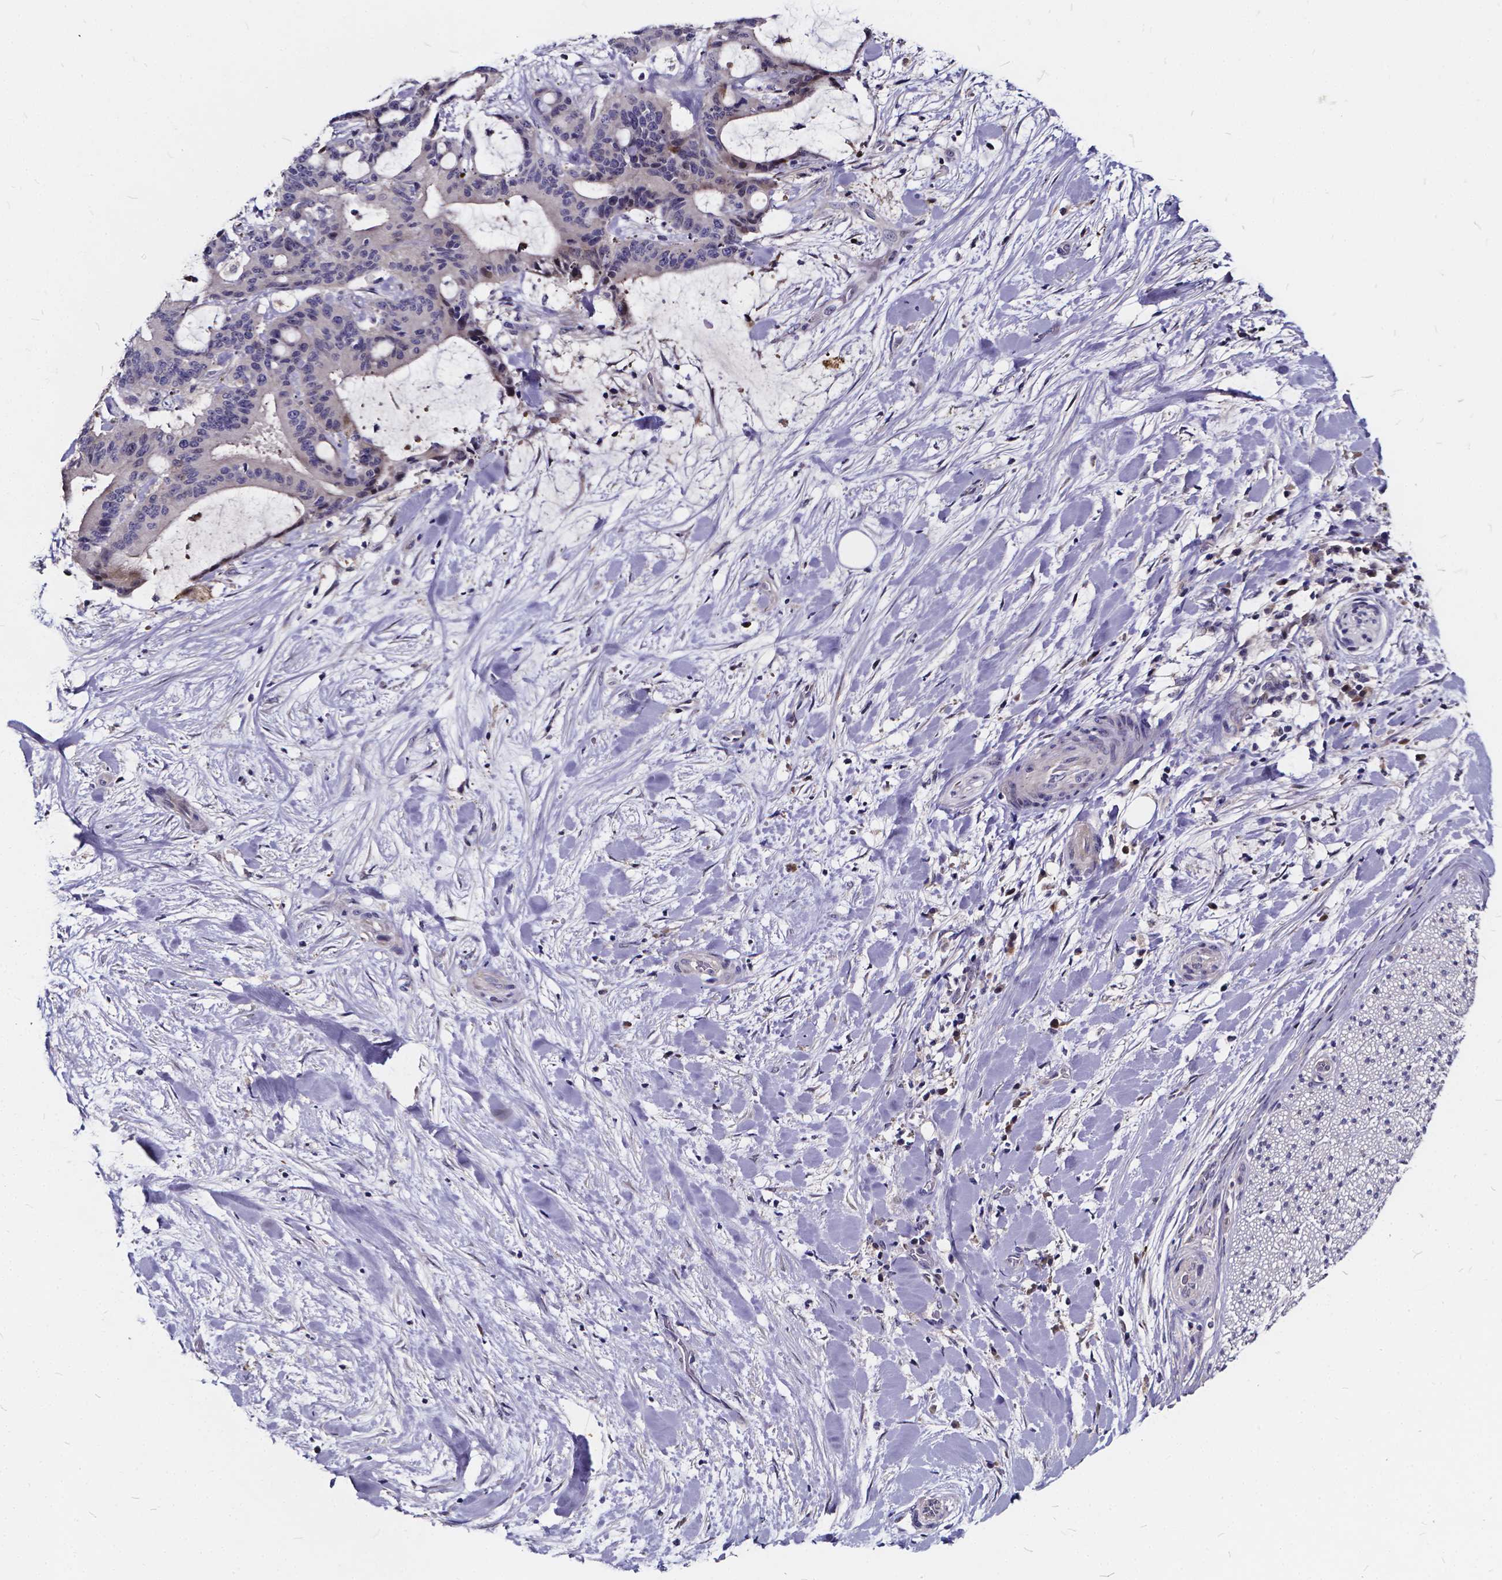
{"staining": {"intensity": "weak", "quantity": "<25%", "location": "cytoplasmic/membranous"}, "tissue": "liver cancer", "cell_type": "Tumor cells", "image_type": "cancer", "snomed": [{"axis": "morphology", "description": "Cholangiocarcinoma"}, {"axis": "topography", "description": "Liver"}], "caption": "The IHC micrograph has no significant staining in tumor cells of liver cancer (cholangiocarcinoma) tissue. Brightfield microscopy of immunohistochemistry (IHC) stained with DAB (brown) and hematoxylin (blue), captured at high magnification.", "gene": "SOWAHA", "patient": {"sex": "female", "age": 73}}